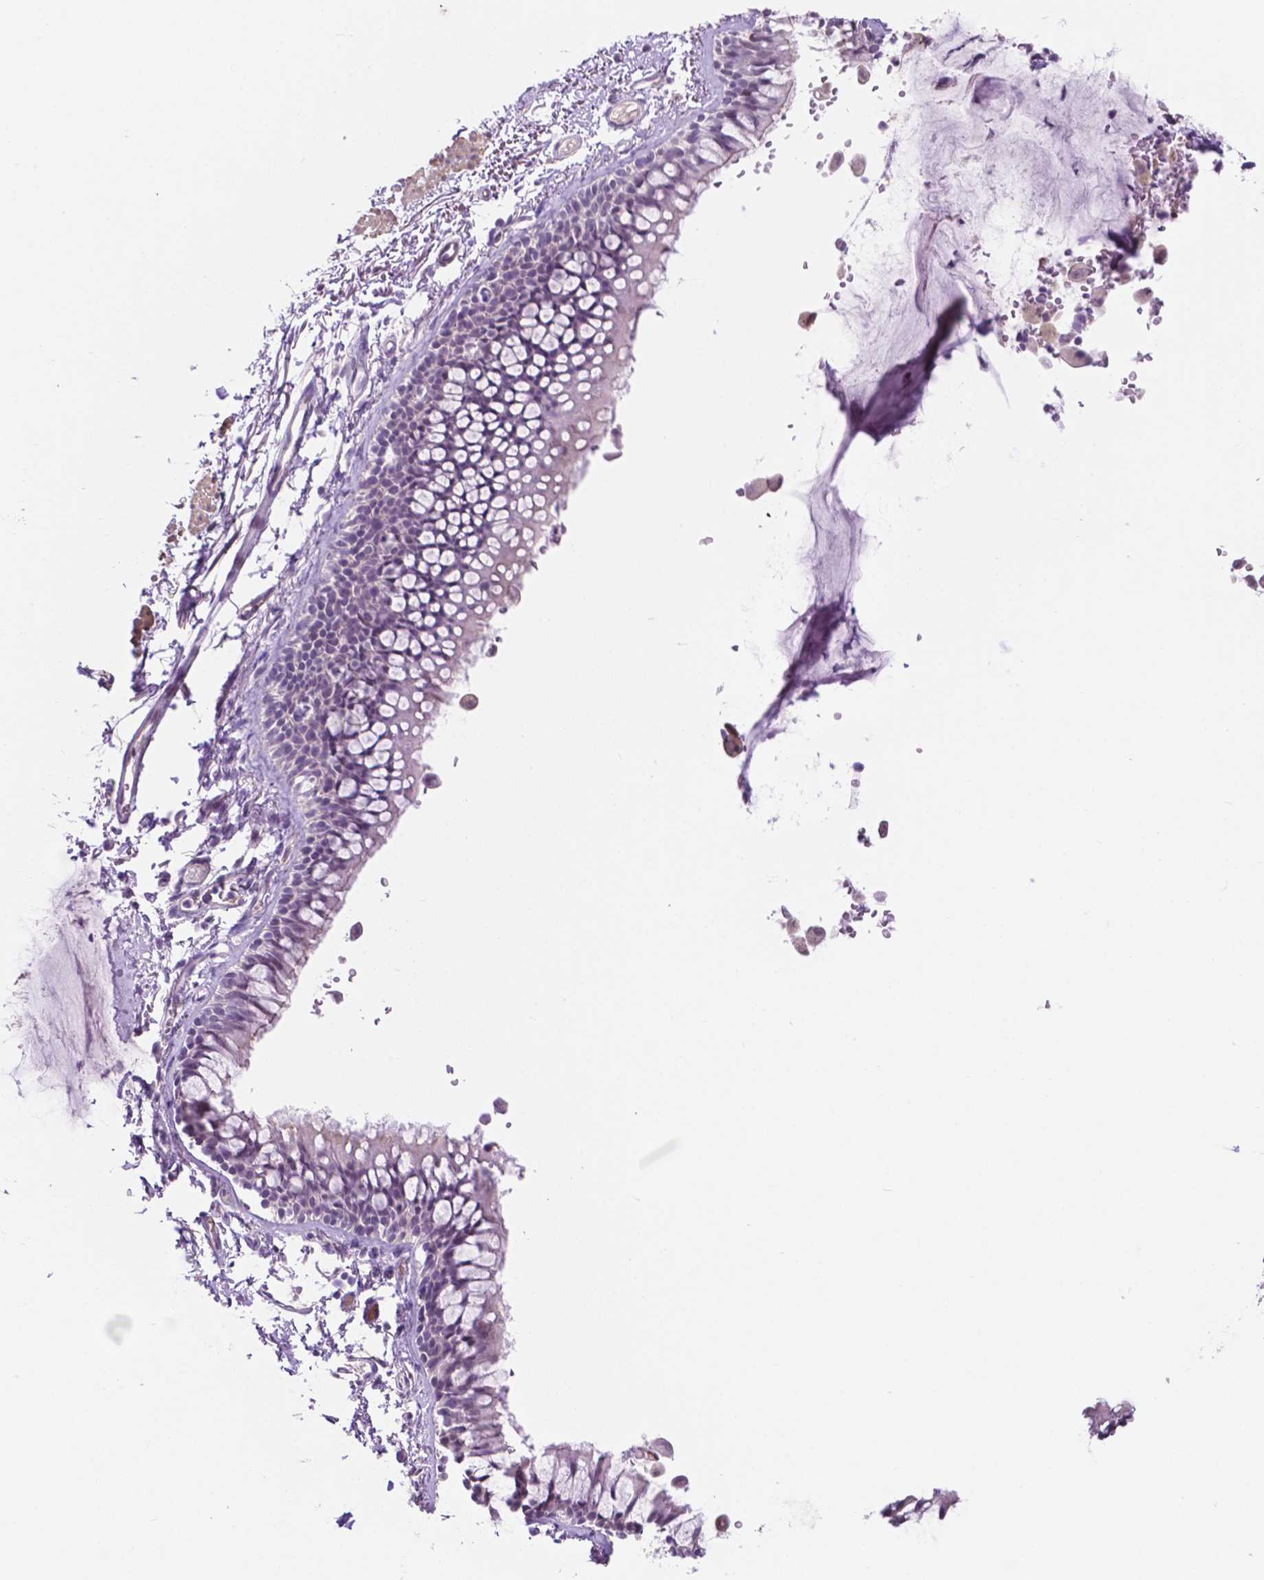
{"staining": {"intensity": "negative", "quantity": "none", "location": "none"}, "tissue": "adipose tissue", "cell_type": "Adipocytes", "image_type": "normal", "snomed": [{"axis": "morphology", "description": "Normal tissue, NOS"}, {"axis": "topography", "description": "Cartilage tissue"}, {"axis": "topography", "description": "Bronchus"}], "caption": "Photomicrograph shows no protein positivity in adipocytes of normal adipose tissue.", "gene": "ACY3", "patient": {"sex": "female", "age": 79}}